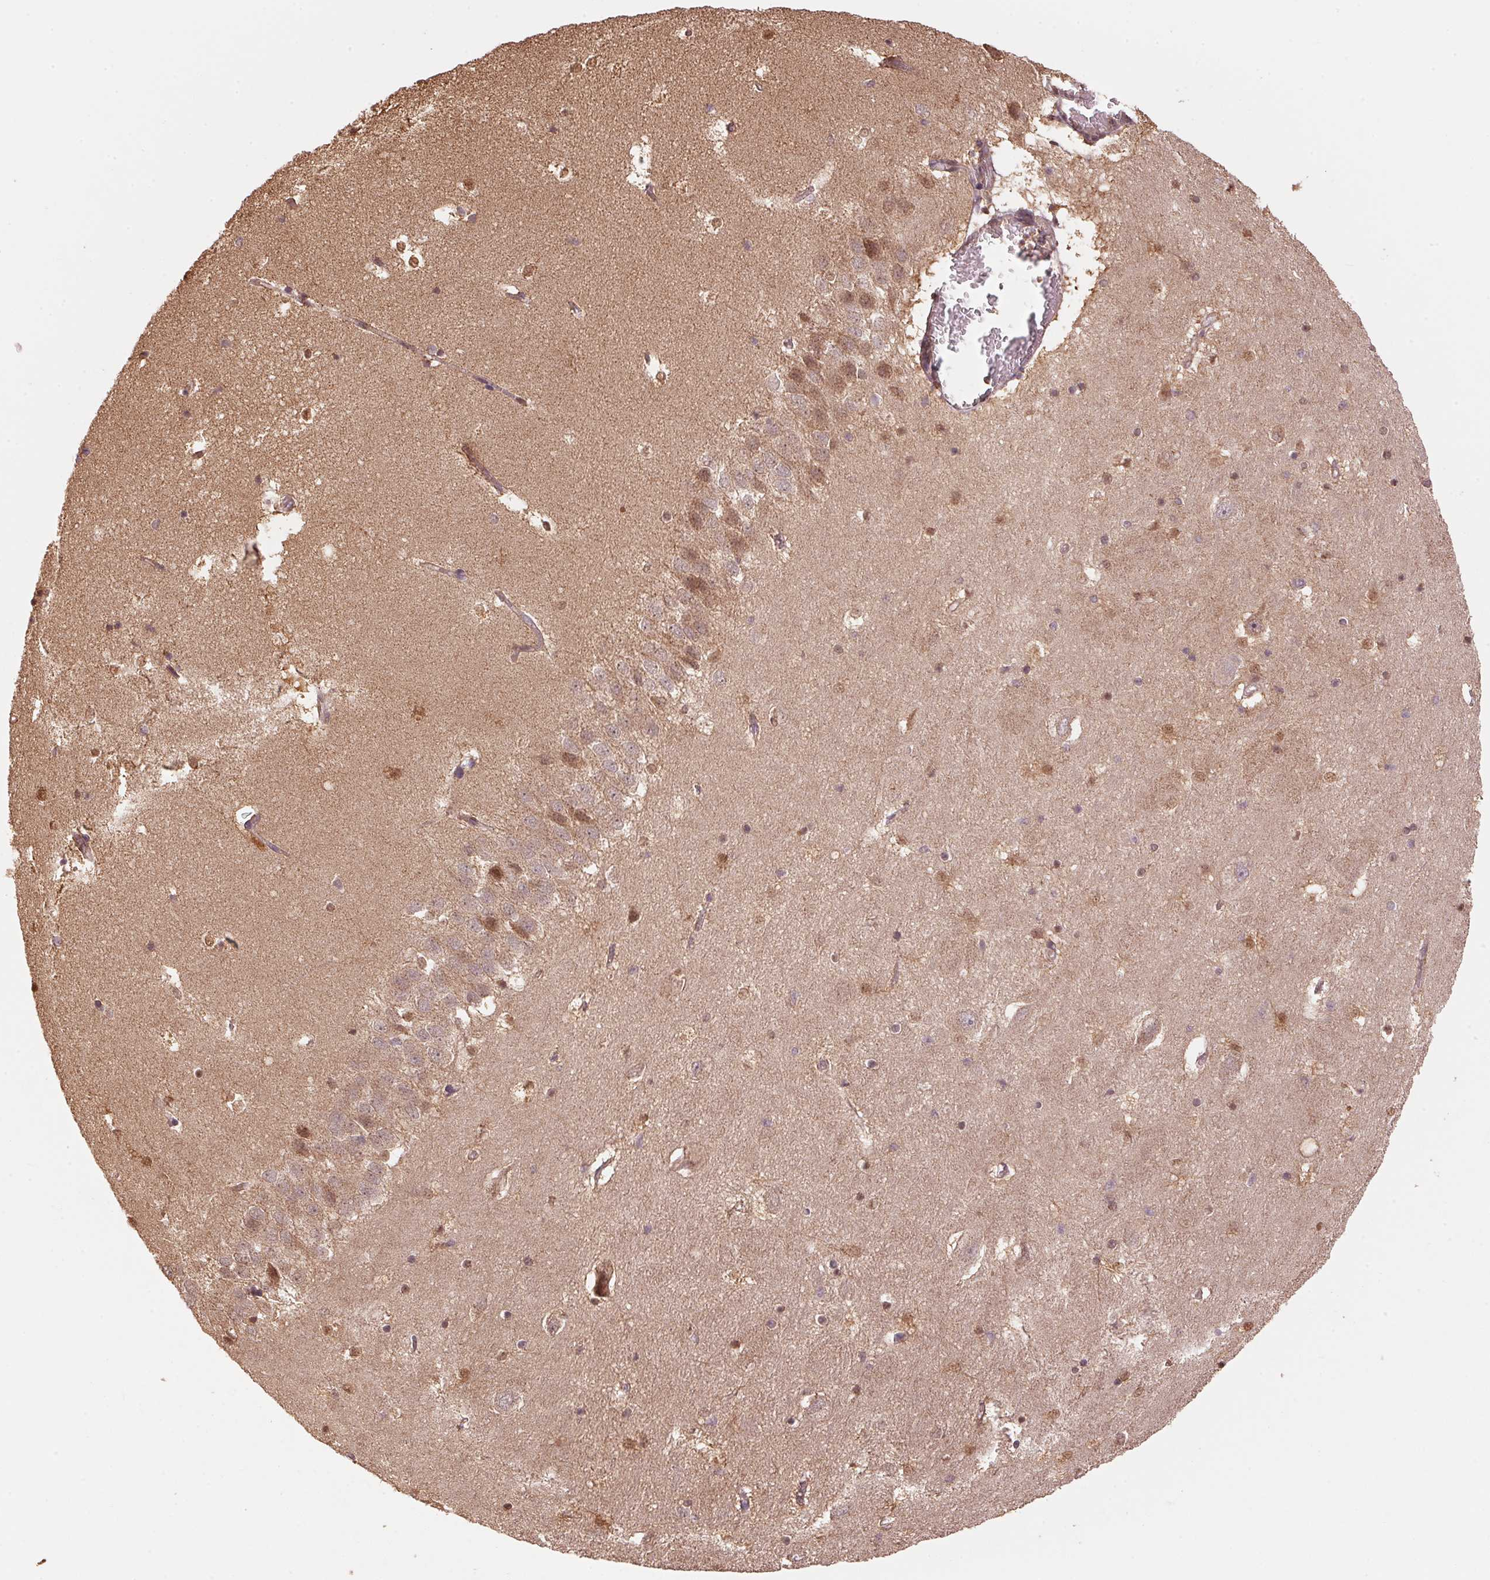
{"staining": {"intensity": "moderate", "quantity": "<25%", "location": "cytoplasmic/membranous"}, "tissue": "hippocampus", "cell_type": "Glial cells", "image_type": "normal", "snomed": [{"axis": "morphology", "description": "Normal tissue, NOS"}, {"axis": "topography", "description": "Hippocampus"}], "caption": "Immunohistochemistry (IHC) of benign hippocampus shows low levels of moderate cytoplasmic/membranous positivity in about <25% of glial cells. Nuclei are stained in blue.", "gene": "ARHGAP6", "patient": {"sex": "male", "age": 58}}